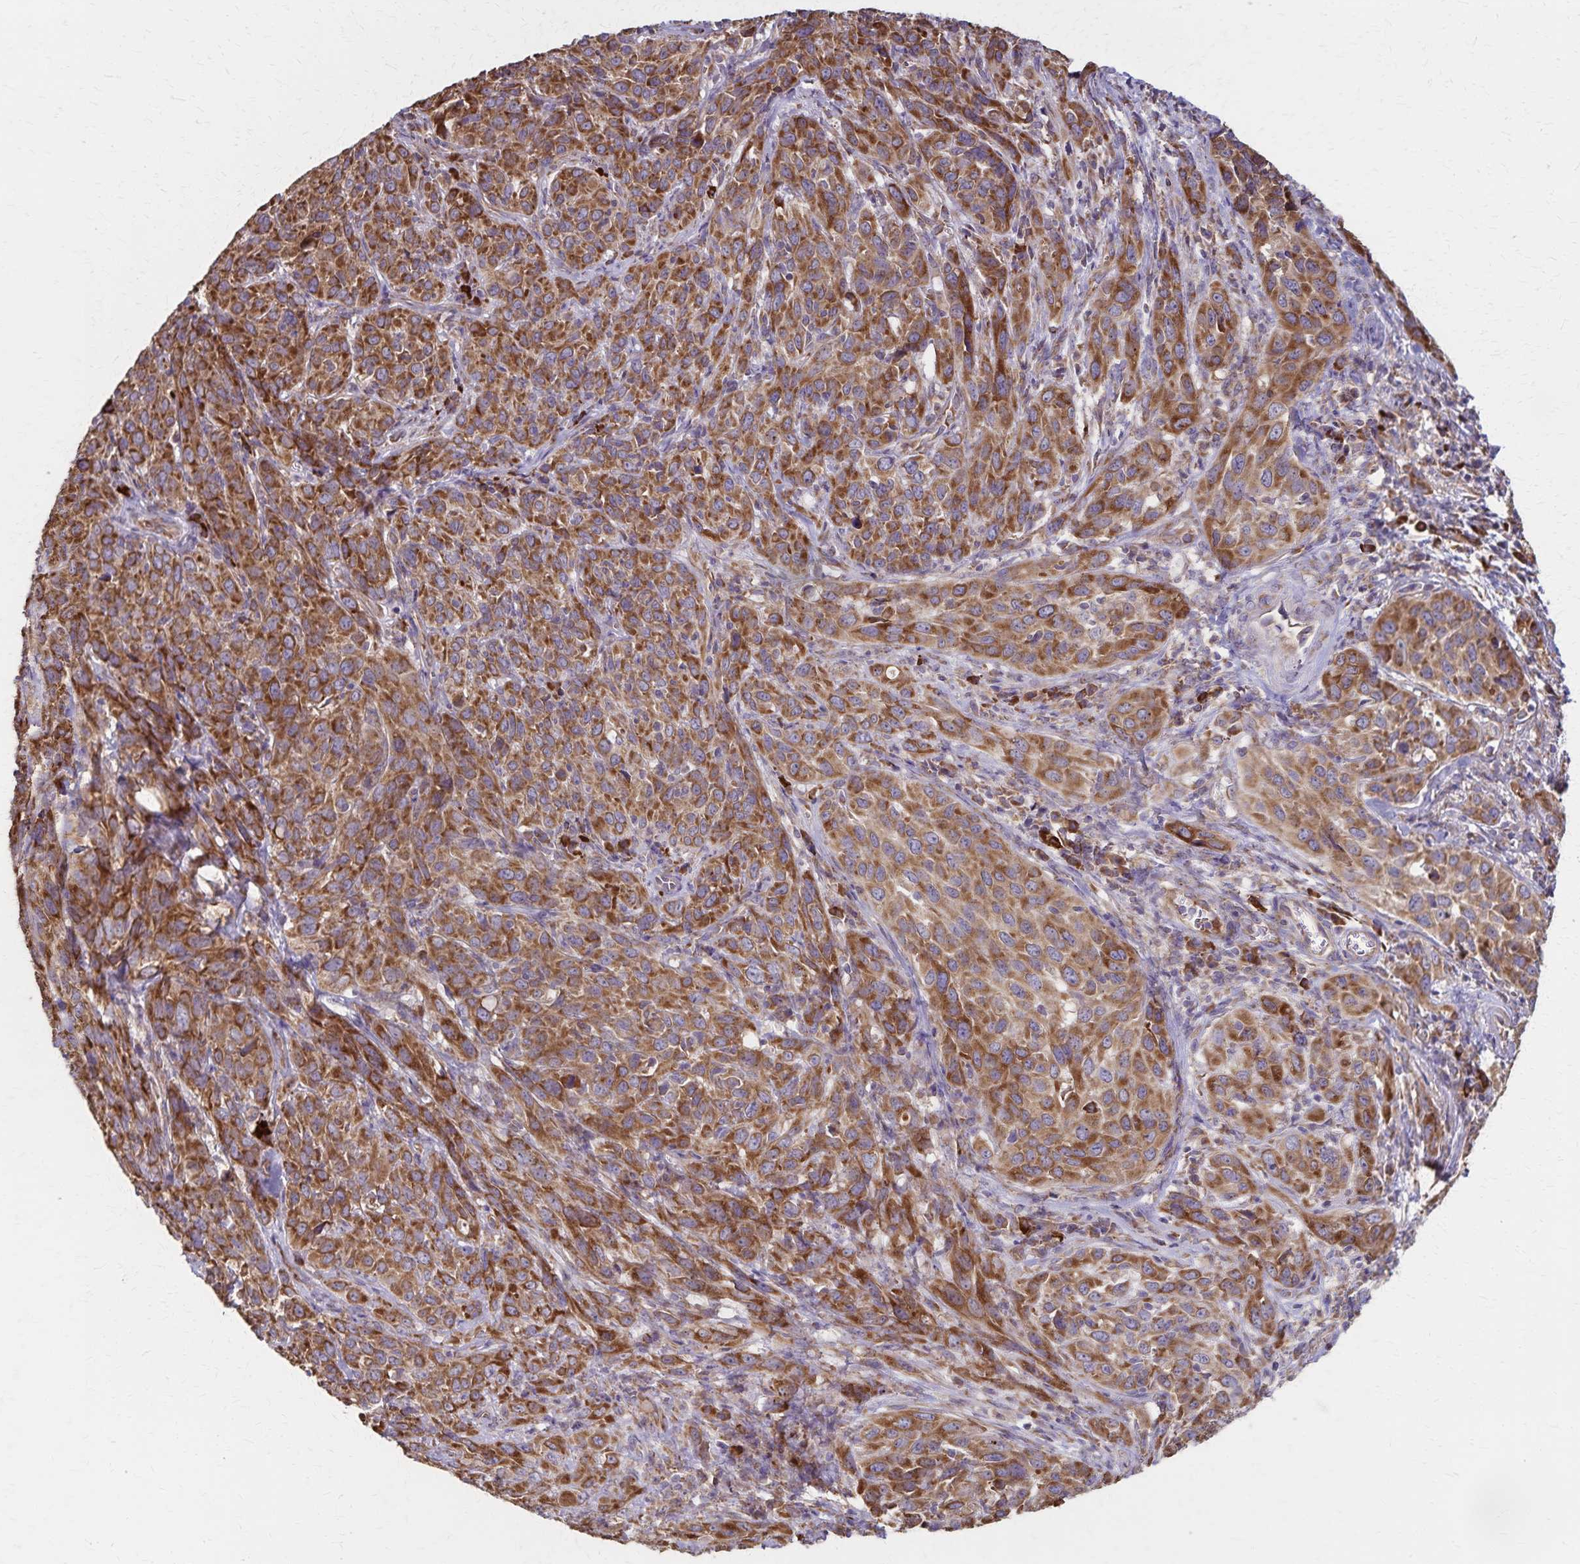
{"staining": {"intensity": "strong", "quantity": ">75%", "location": "cytoplasmic/membranous"}, "tissue": "cervical cancer", "cell_type": "Tumor cells", "image_type": "cancer", "snomed": [{"axis": "morphology", "description": "Squamous cell carcinoma, NOS"}, {"axis": "topography", "description": "Cervix"}], "caption": "A micrograph of human cervical cancer (squamous cell carcinoma) stained for a protein displays strong cytoplasmic/membranous brown staining in tumor cells.", "gene": "RNF10", "patient": {"sex": "female", "age": 51}}